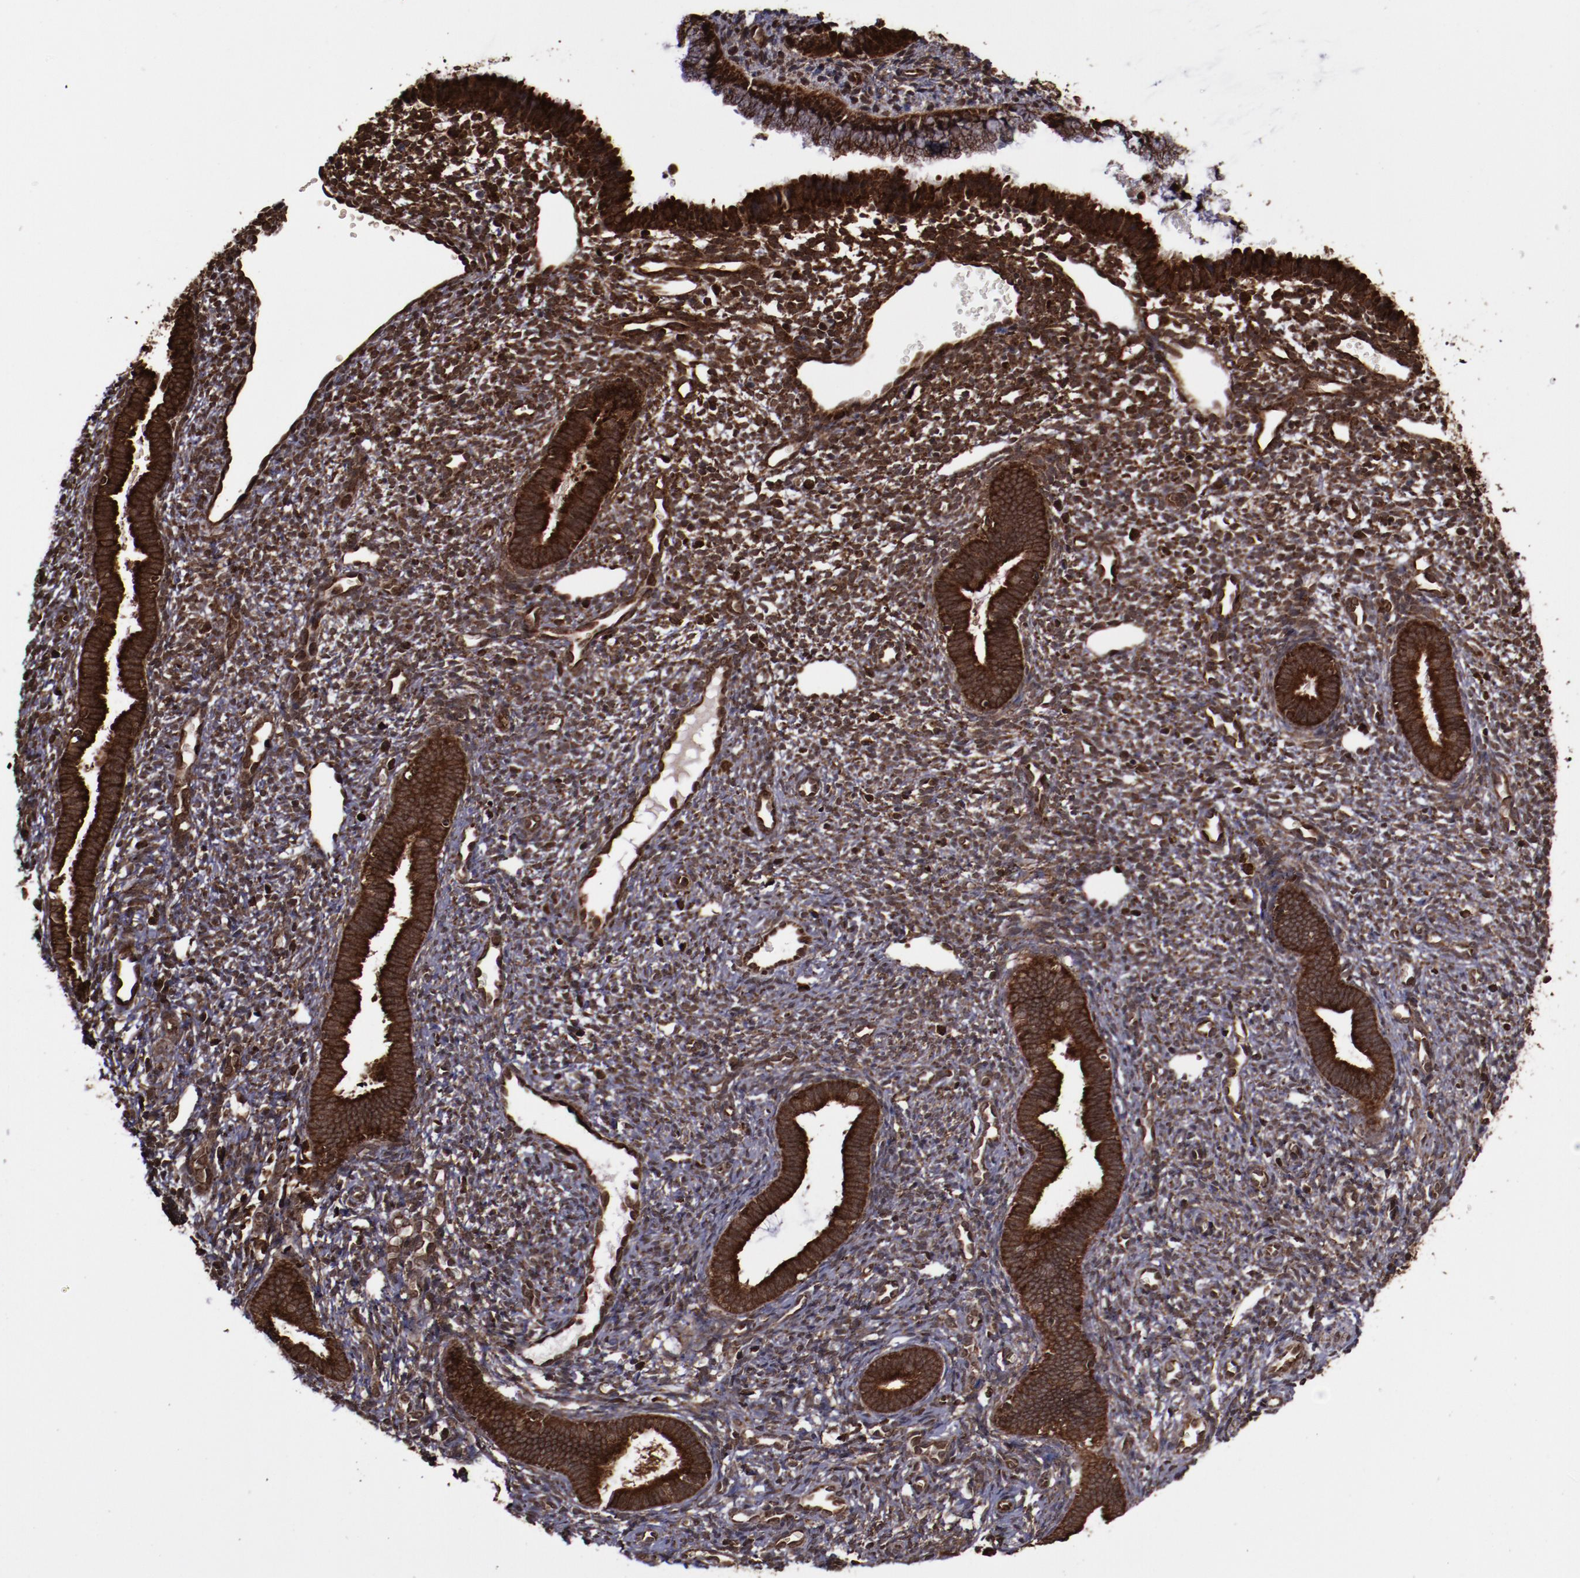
{"staining": {"intensity": "strong", "quantity": ">75%", "location": "cytoplasmic/membranous,nuclear"}, "tissue": "endometrium", "cell_type": "Cells in endometrial stroma", "image_type": "normal", "snomed": [{"axis": "morphology", "description": "Normal tissue, NOS"}, {"axis": "topography", "description": "Endometrium"}], "caption": "DAB immunohistochemical staining of benign human endometrium demonstrates strong cytoplasmic/membranous,nuclear protein expression in approximately >75% of cells in endometrial stroma.", "gene": "EIF4ENIF1", "patient": {"sex": "female", "age": 27}}